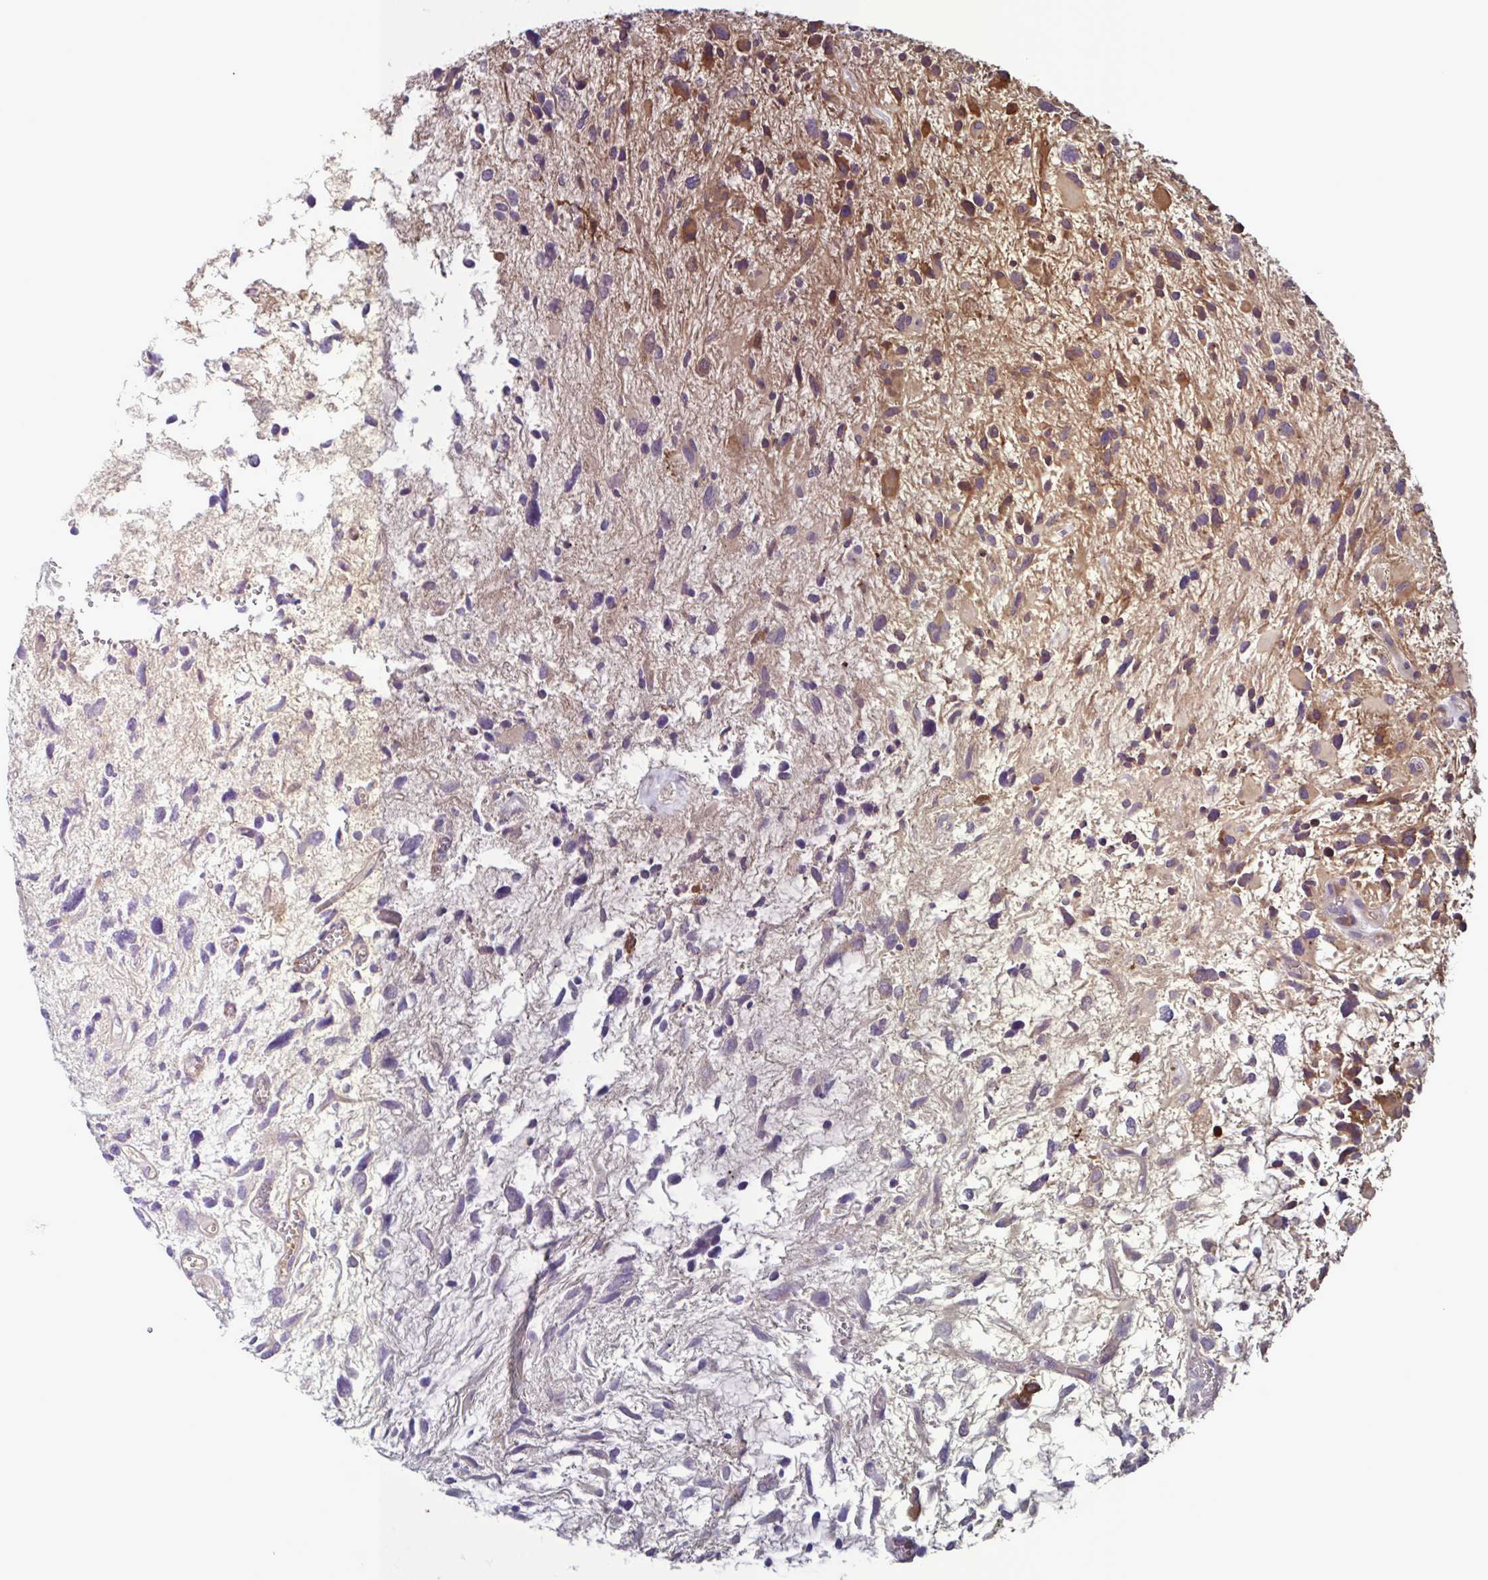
{"staining": {"intensity": "moderate", "quantity": ">75%", "location": "cytoplasmic/membranous"}, "tissue": "glioma", "cell_type": "Tumor cells", "image_type": "cancer", "snomed": [{"axis": "morphology", "description": "Glioma, malignant, High grade"}, {"axis": "topography", "description": "Brain"}], "caption": "Moderate cytoplasmic/membranous staining is identified in about >75% of tumor cells in malignant glioma (high-grade).", "gene": "GLTP", "patient": {"sex": "female", "age": 11}}